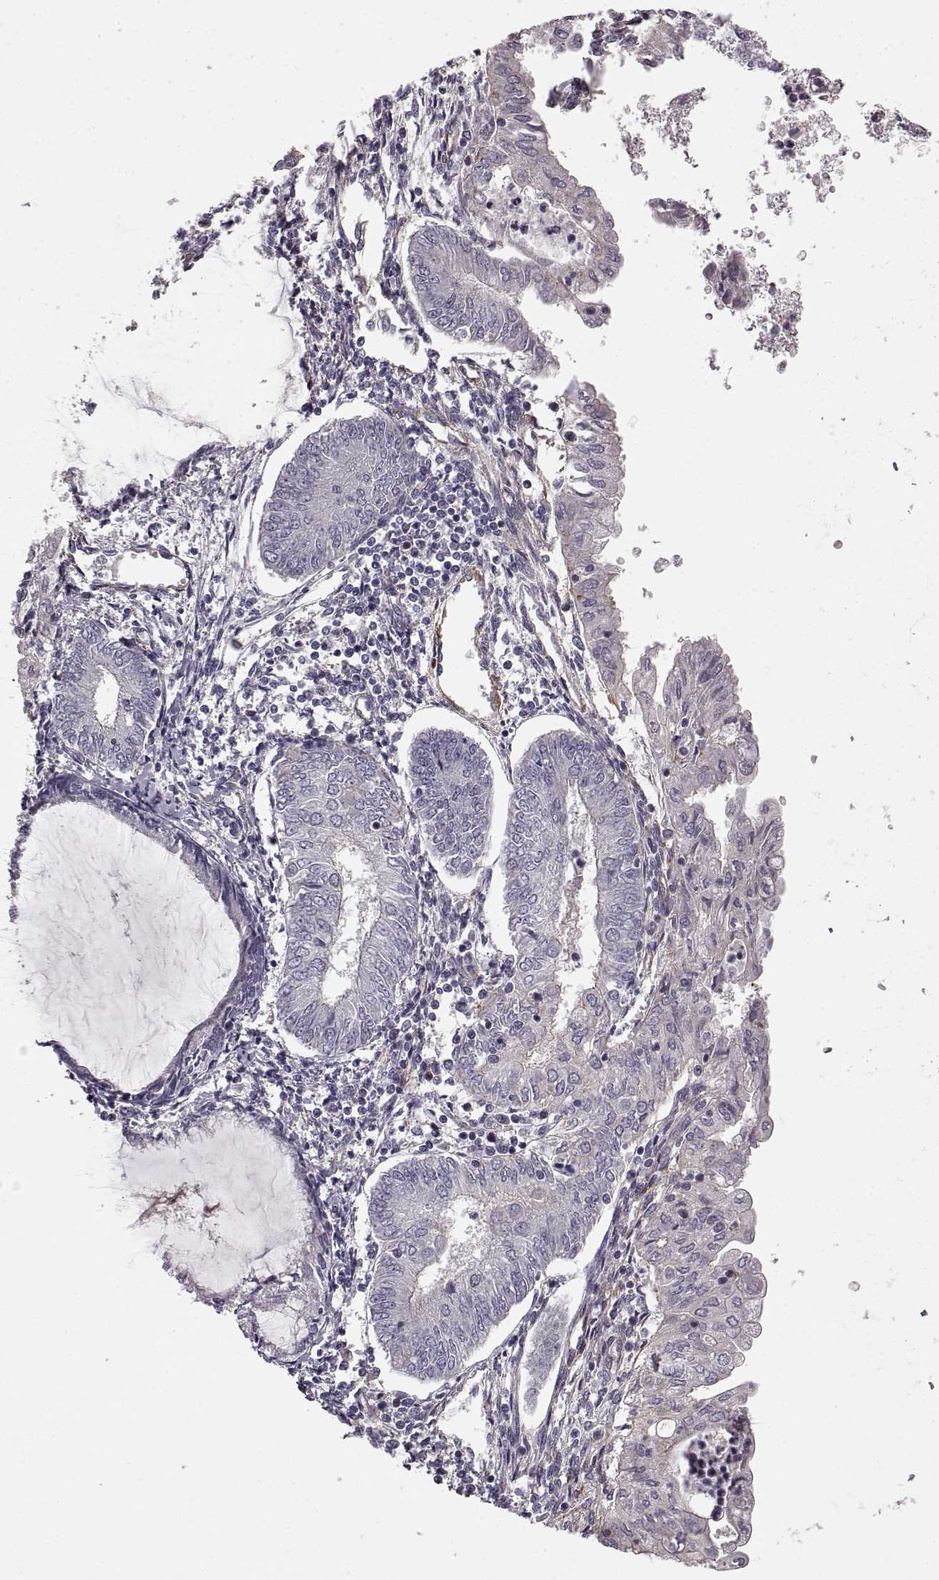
{"staining": {"intensity": "negative", "quantity": "none", "location": "none"}, "tissue": "endometrial cancer", "cell_type": "Tumor cells", "image_type": "cancer", "snomed": [{"axis": "morphology", "description": "Adenocarcinoma, NOS"}, {"axis": "topography", "description": "Endometrium"}], "caption": "Endometrial cancer stained for a protein using IHC shows no staining tumor cells.", "gene": "KRT85", "patient": {"sex": "female", "age": 68}}